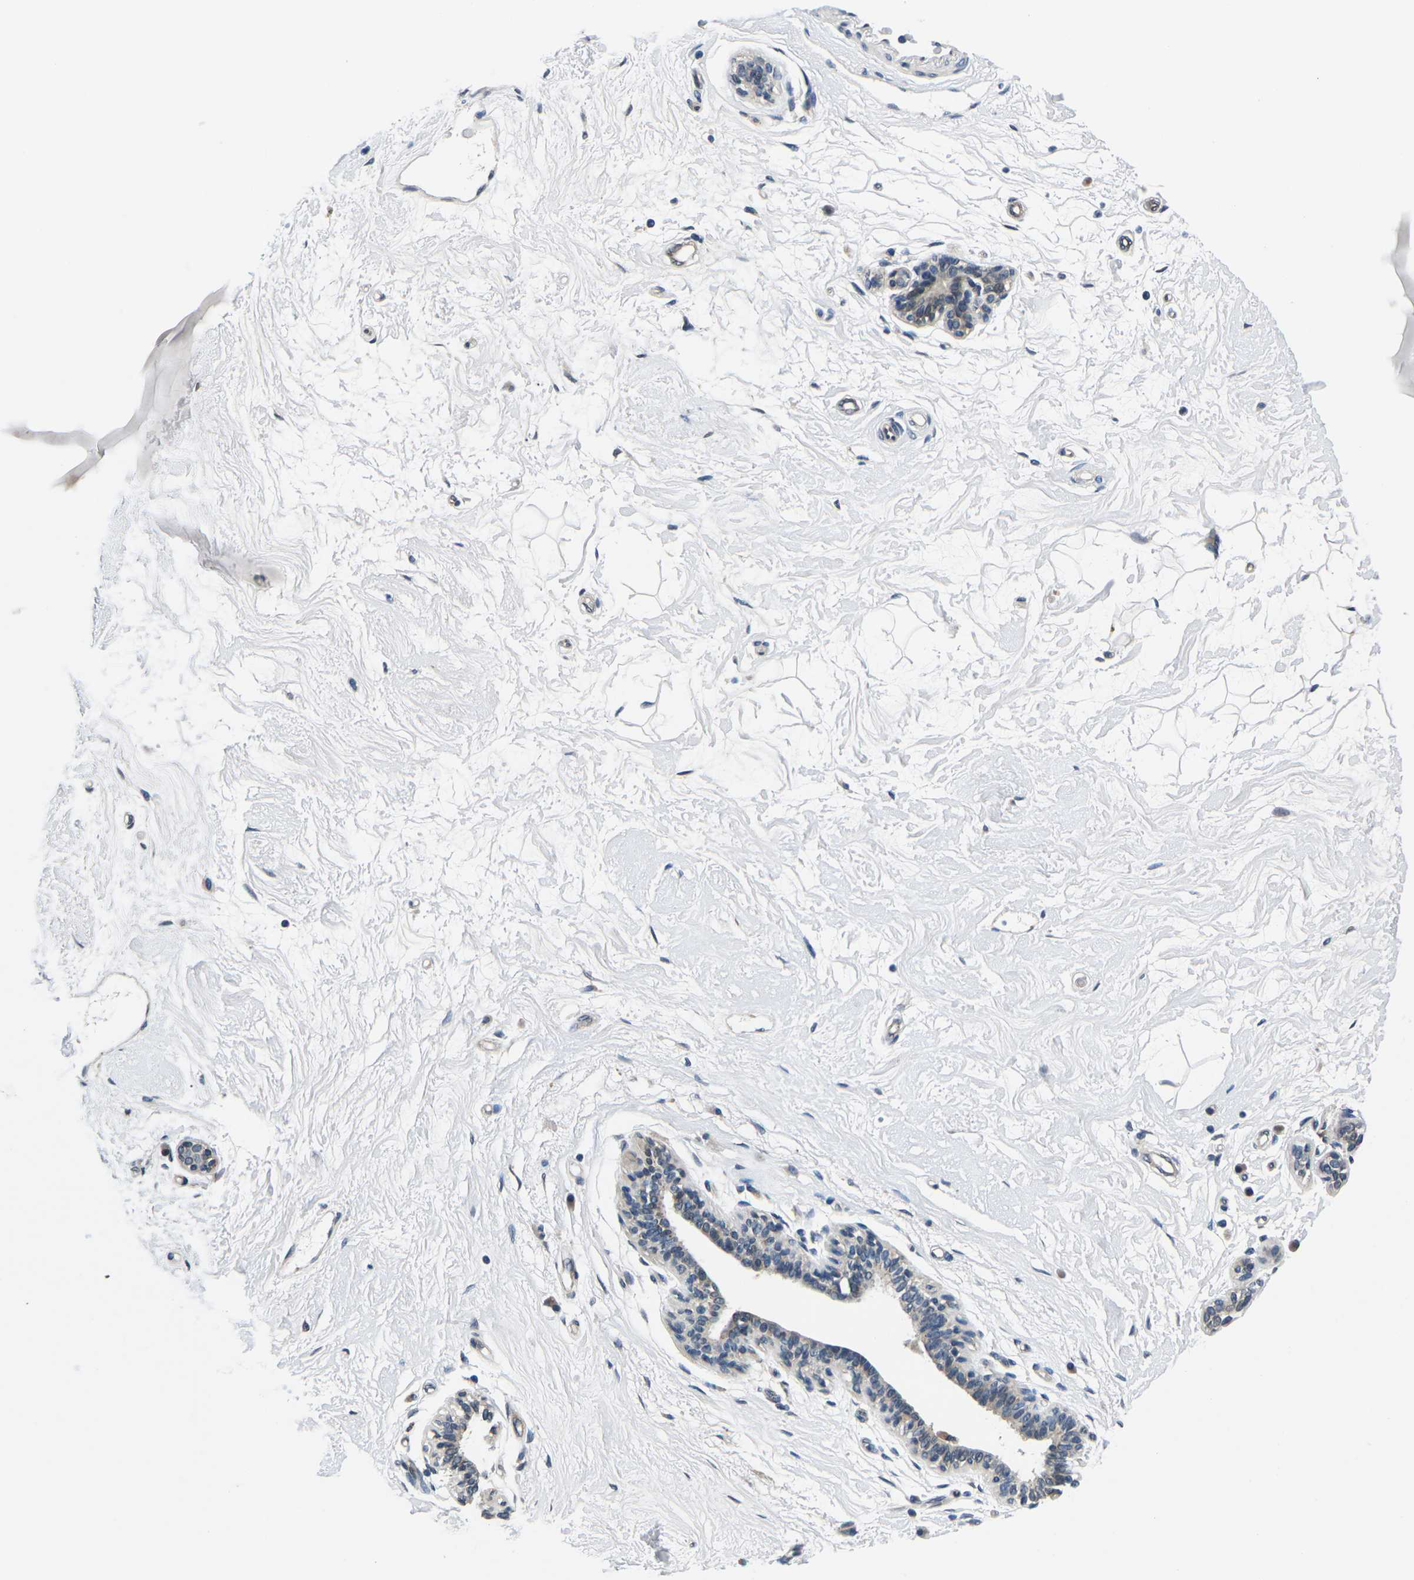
{"staining": {"intensity": "weak", "quantity": ">75%", "location": "cytoplasmic/membranous,nuclear"}, "tissue": "breast", "cell_type": "Adipocytes", "image_type": "normal", "snomed": [{"axis": "morphology", "description": "Normal tissue, NOS"}, {"axis": "morphology", "description": "Lobular carcinoma"}, {"axis": "topography", "description": "Breast"}], "caption": "Human breast stained for a protein (brown) displays weak cytoplasmic/membranous,nuclear positive staining in about >75% of adipocytes.", "gene": "SNX10", "patient": {"sex": "female", "age": 59}}